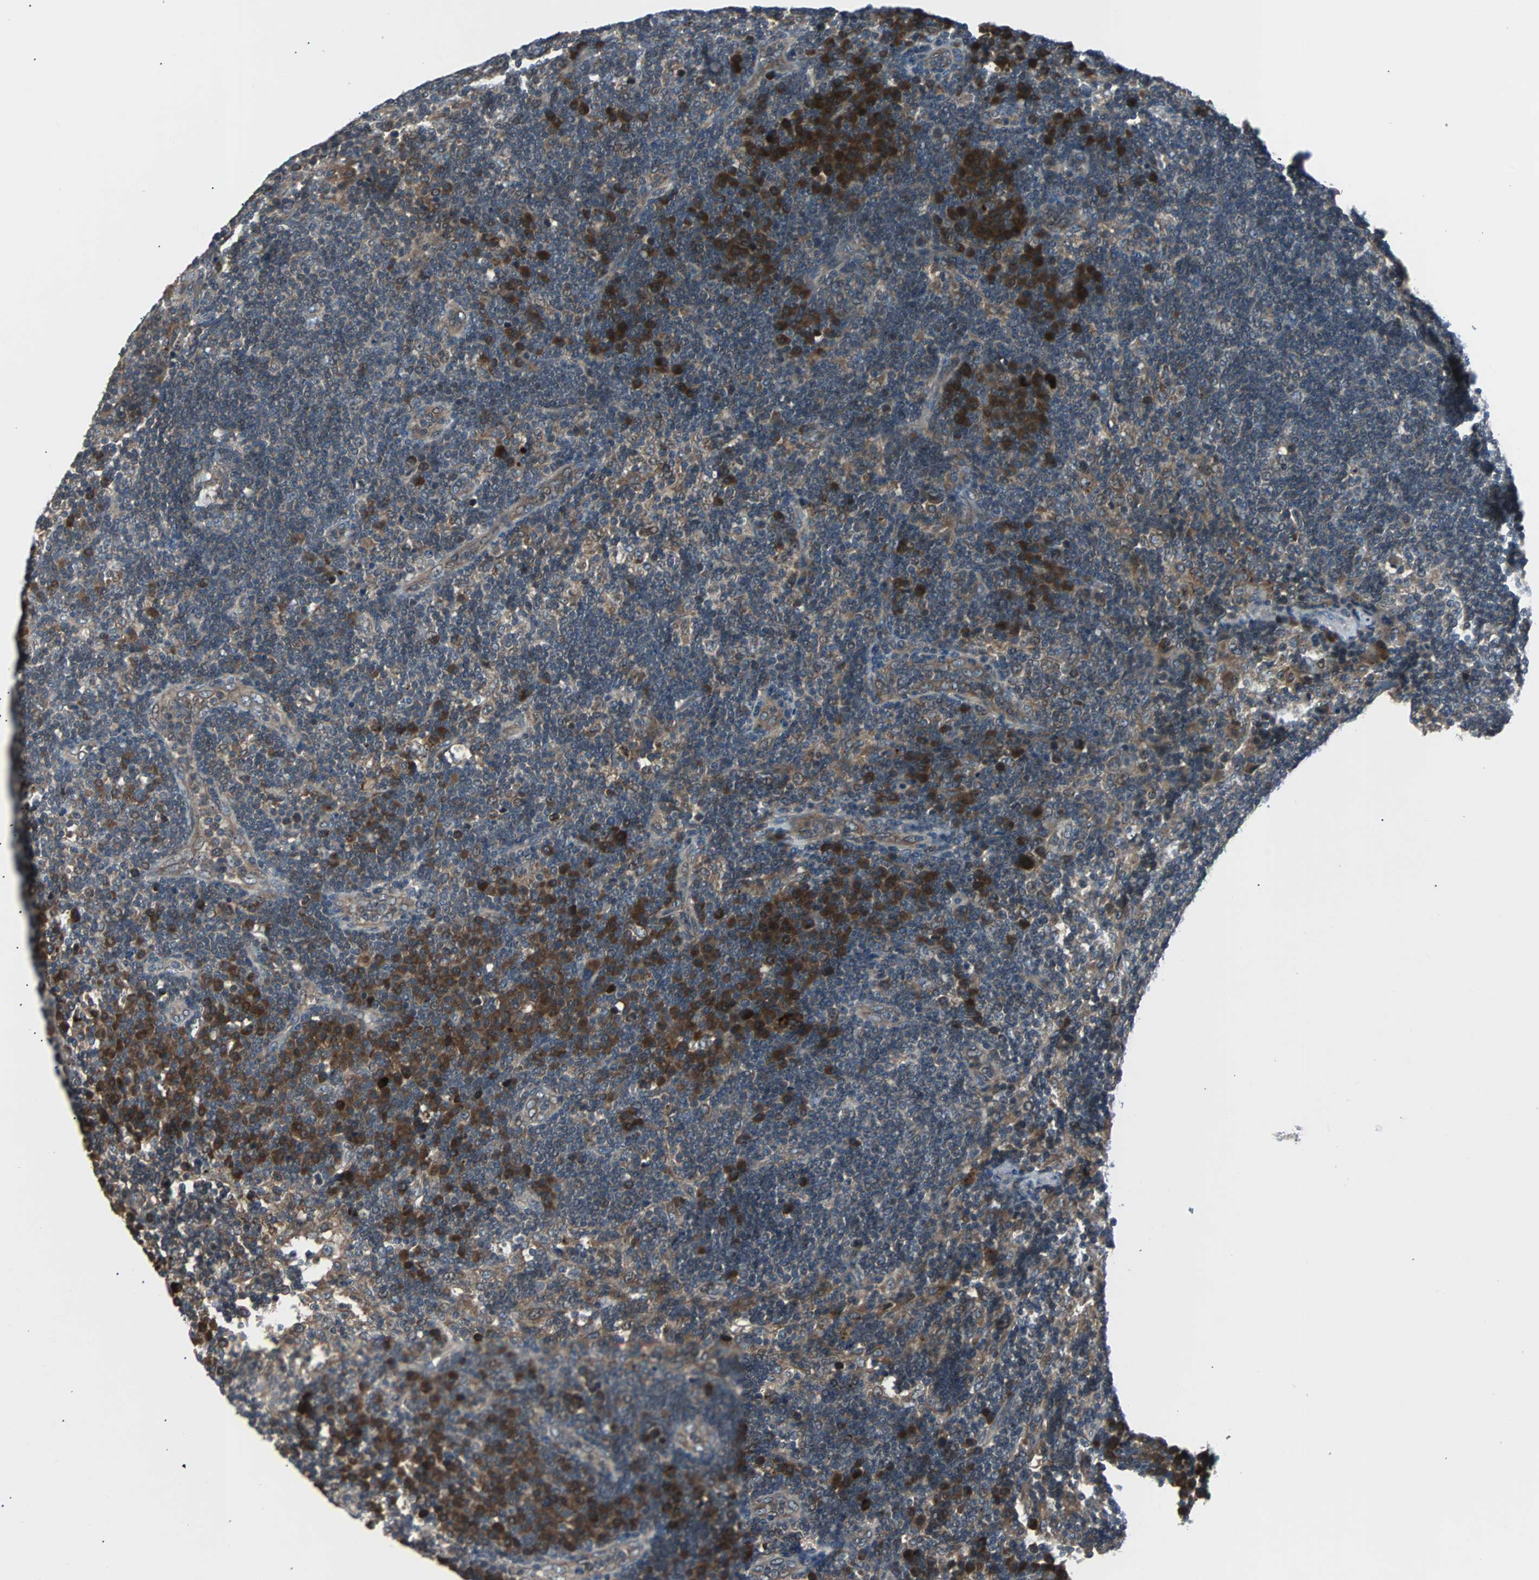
{"staining": {"intensity": "moderate", "quantity": ">75%", "location": "cytoplasmic/membranous"}, "tissue": "lymph node", "cell_type": "Germinal center cells", "image_type": "normal", "snomed": [{"axis": "morphology", "description": "Normal tissue, NOS"}, {"axis": "morphology", "description": "Squamous cell carcinoma, metastatic, NOS"}, {"axis": "topography", "description": "Lymph node"}], "caption": "Immunohistochemical staining of normal lymph node displays medium levels of moderate cytoplasmic/membranous expression in approximately >75% of germinal center cells. (IHC, brightfield microscopy, high magnification).", "gene": "ARF1", "patient": {"sex": "female", "age": 53}}